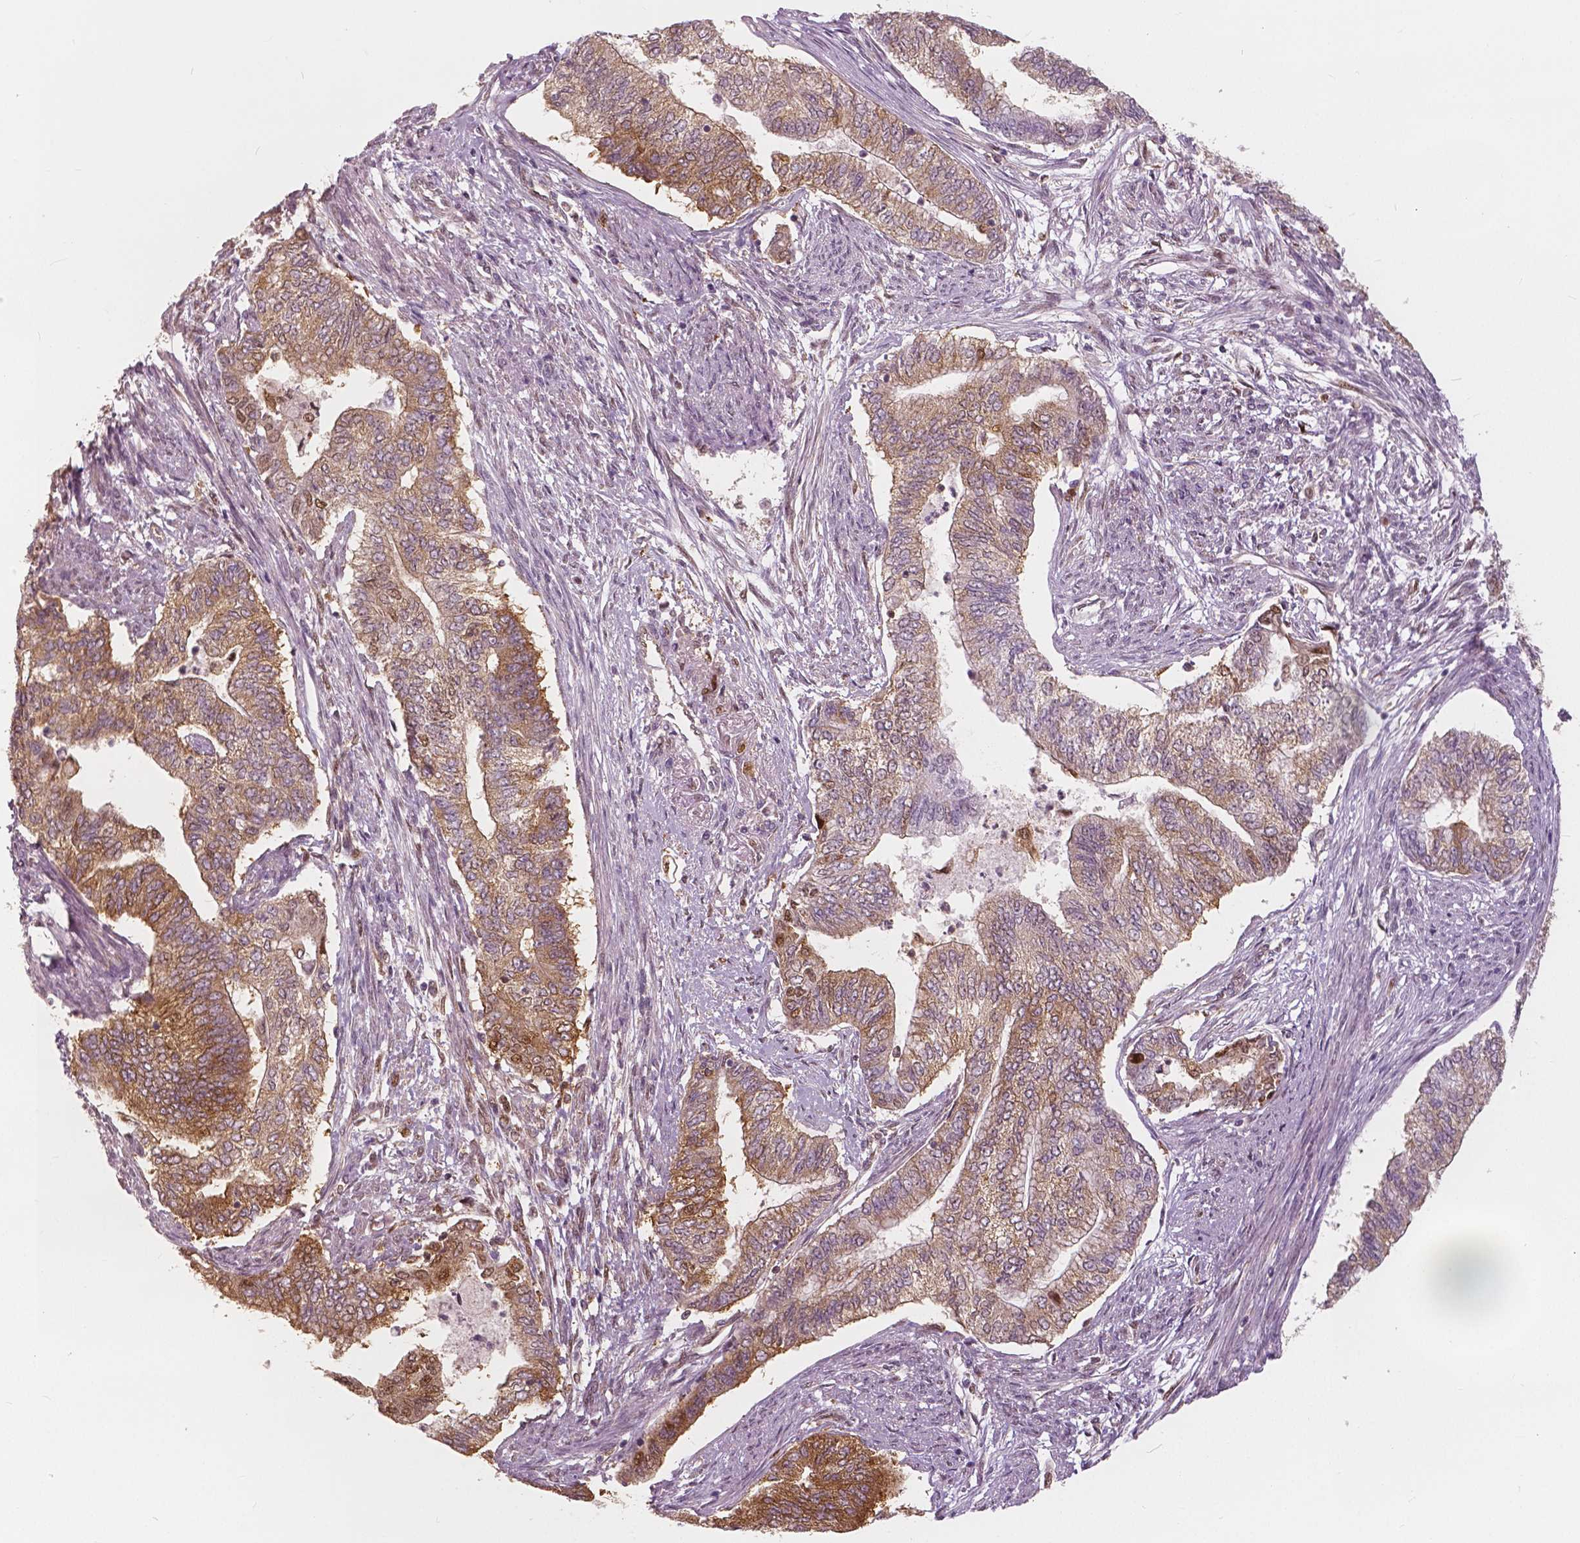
{"staining": {"intensity": "moderate", "quantity": "25%-75%", "location": "cytoplasmic/membranous,nuclear"}, "tissue": "endometrial cancer", "cell_type": "Tumor cells", "image_type": "cancer", "snomed": [{"axis": "morphology", "description": "Adenocarcinoma, NOS"}, {"axis": "topography", "description": "Endometrium"}], "caption": "Immunohistochemistry of endometrial cancer displays medium levels of moderate cytoplasmic/membranous and nuclear expression in approximately 25%-75% of tumor cells.", "gene": "SQSTM1", "patient": {"sex": "female", "age": 65}}